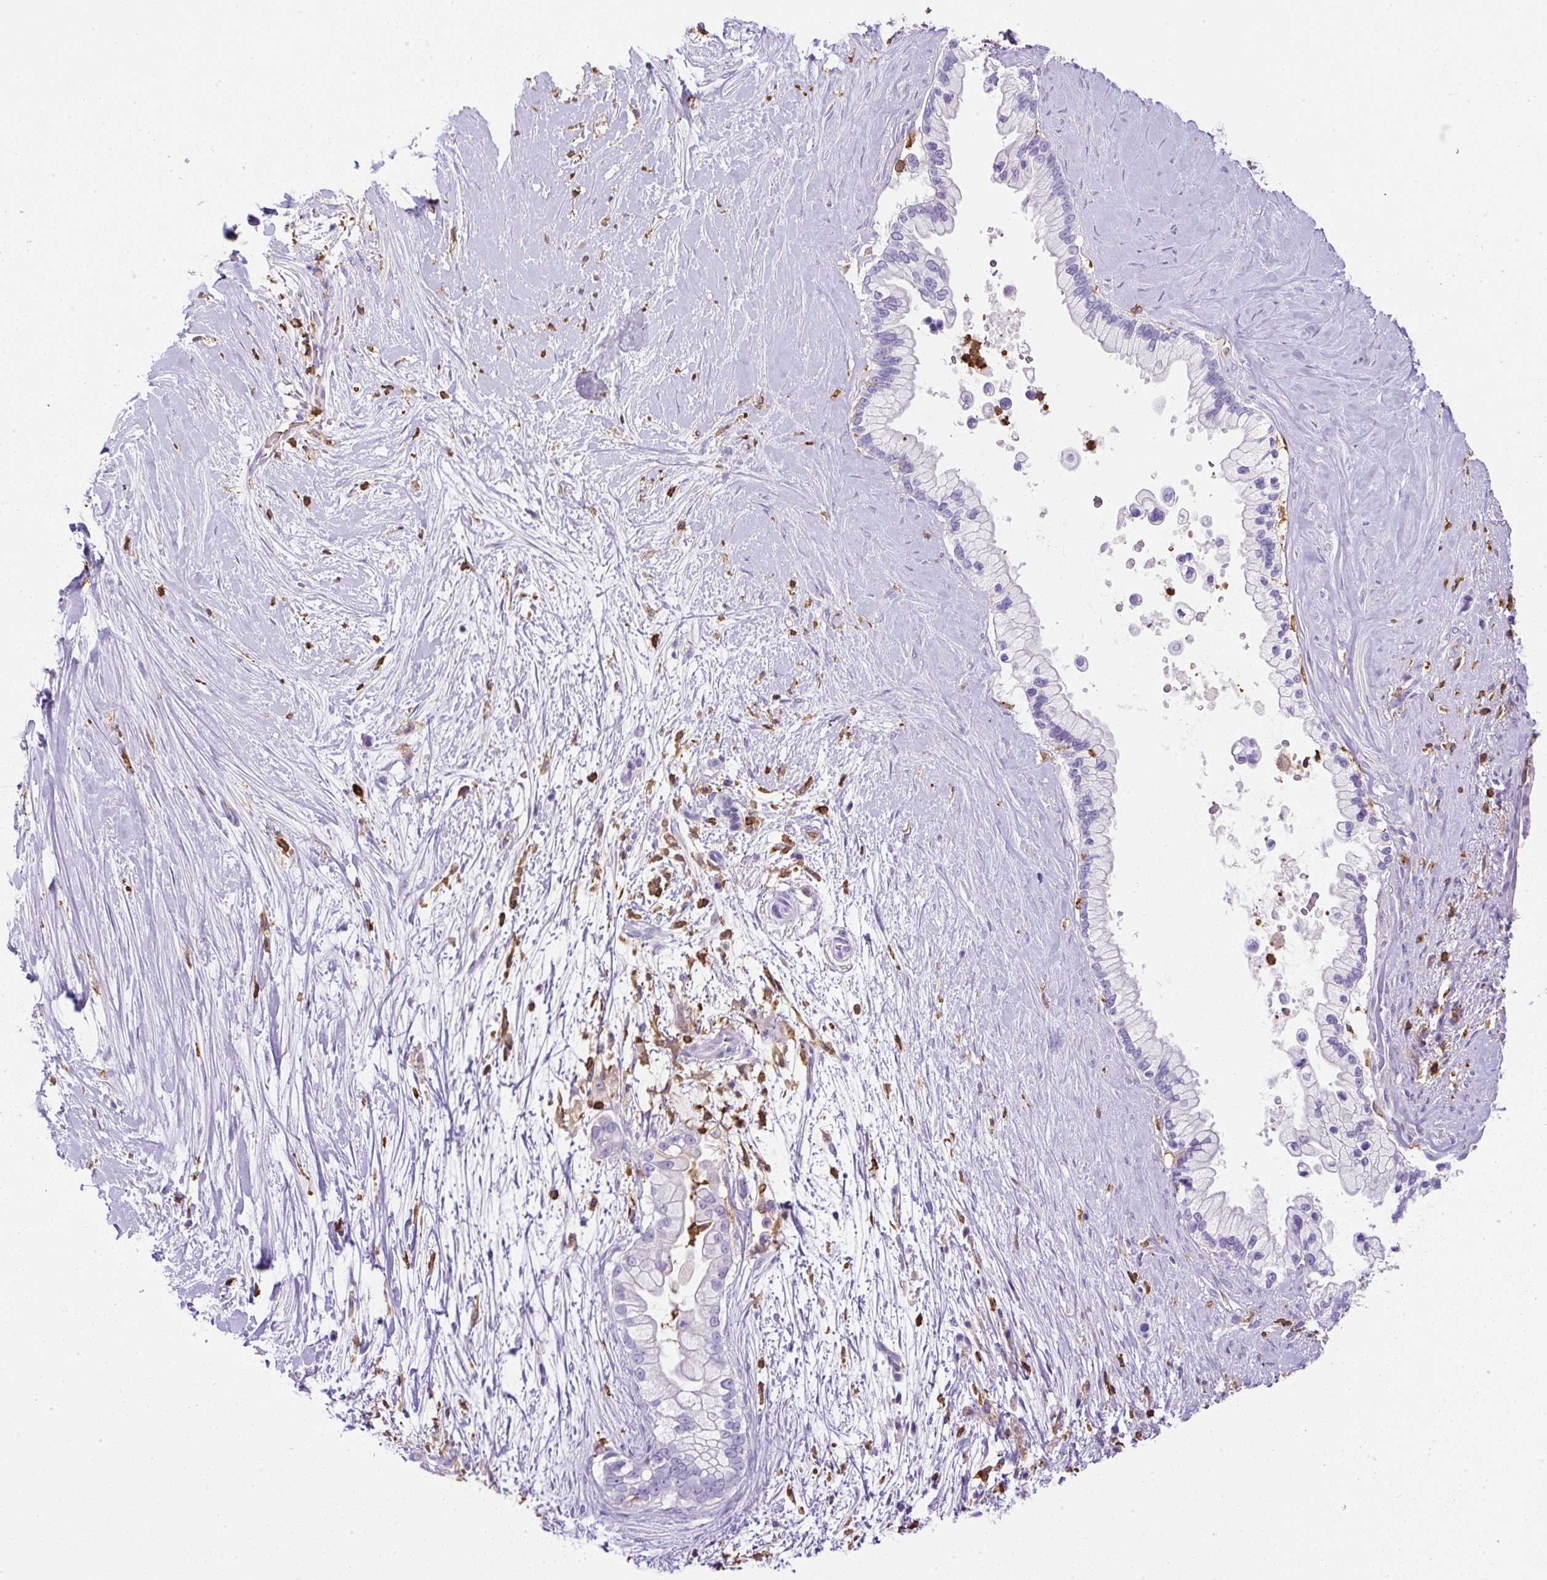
{"staining": {"intensity": "negative", "quantity": "none", "location": "none"}, "tissue": "pancreatic cancer", "cell_type": "Tumor cells", "image_type": "cancer", "snomed": [{"axis": "morphology", "description": "Adenocarcinoma, NOS"}, {"axis": "topography", "description": "Pancreas"}], "caption": "IHC photomicrograph of human pancreatic cancer (adenocarcinoma) stained for a protein (brown), which reveals no positivity in tumor cells. (Immunohistochemistry (ihc), brightfield microscopy, high magnification).", "gene": "FAM228B", "patient": {"sex": "female", "age": 69}}